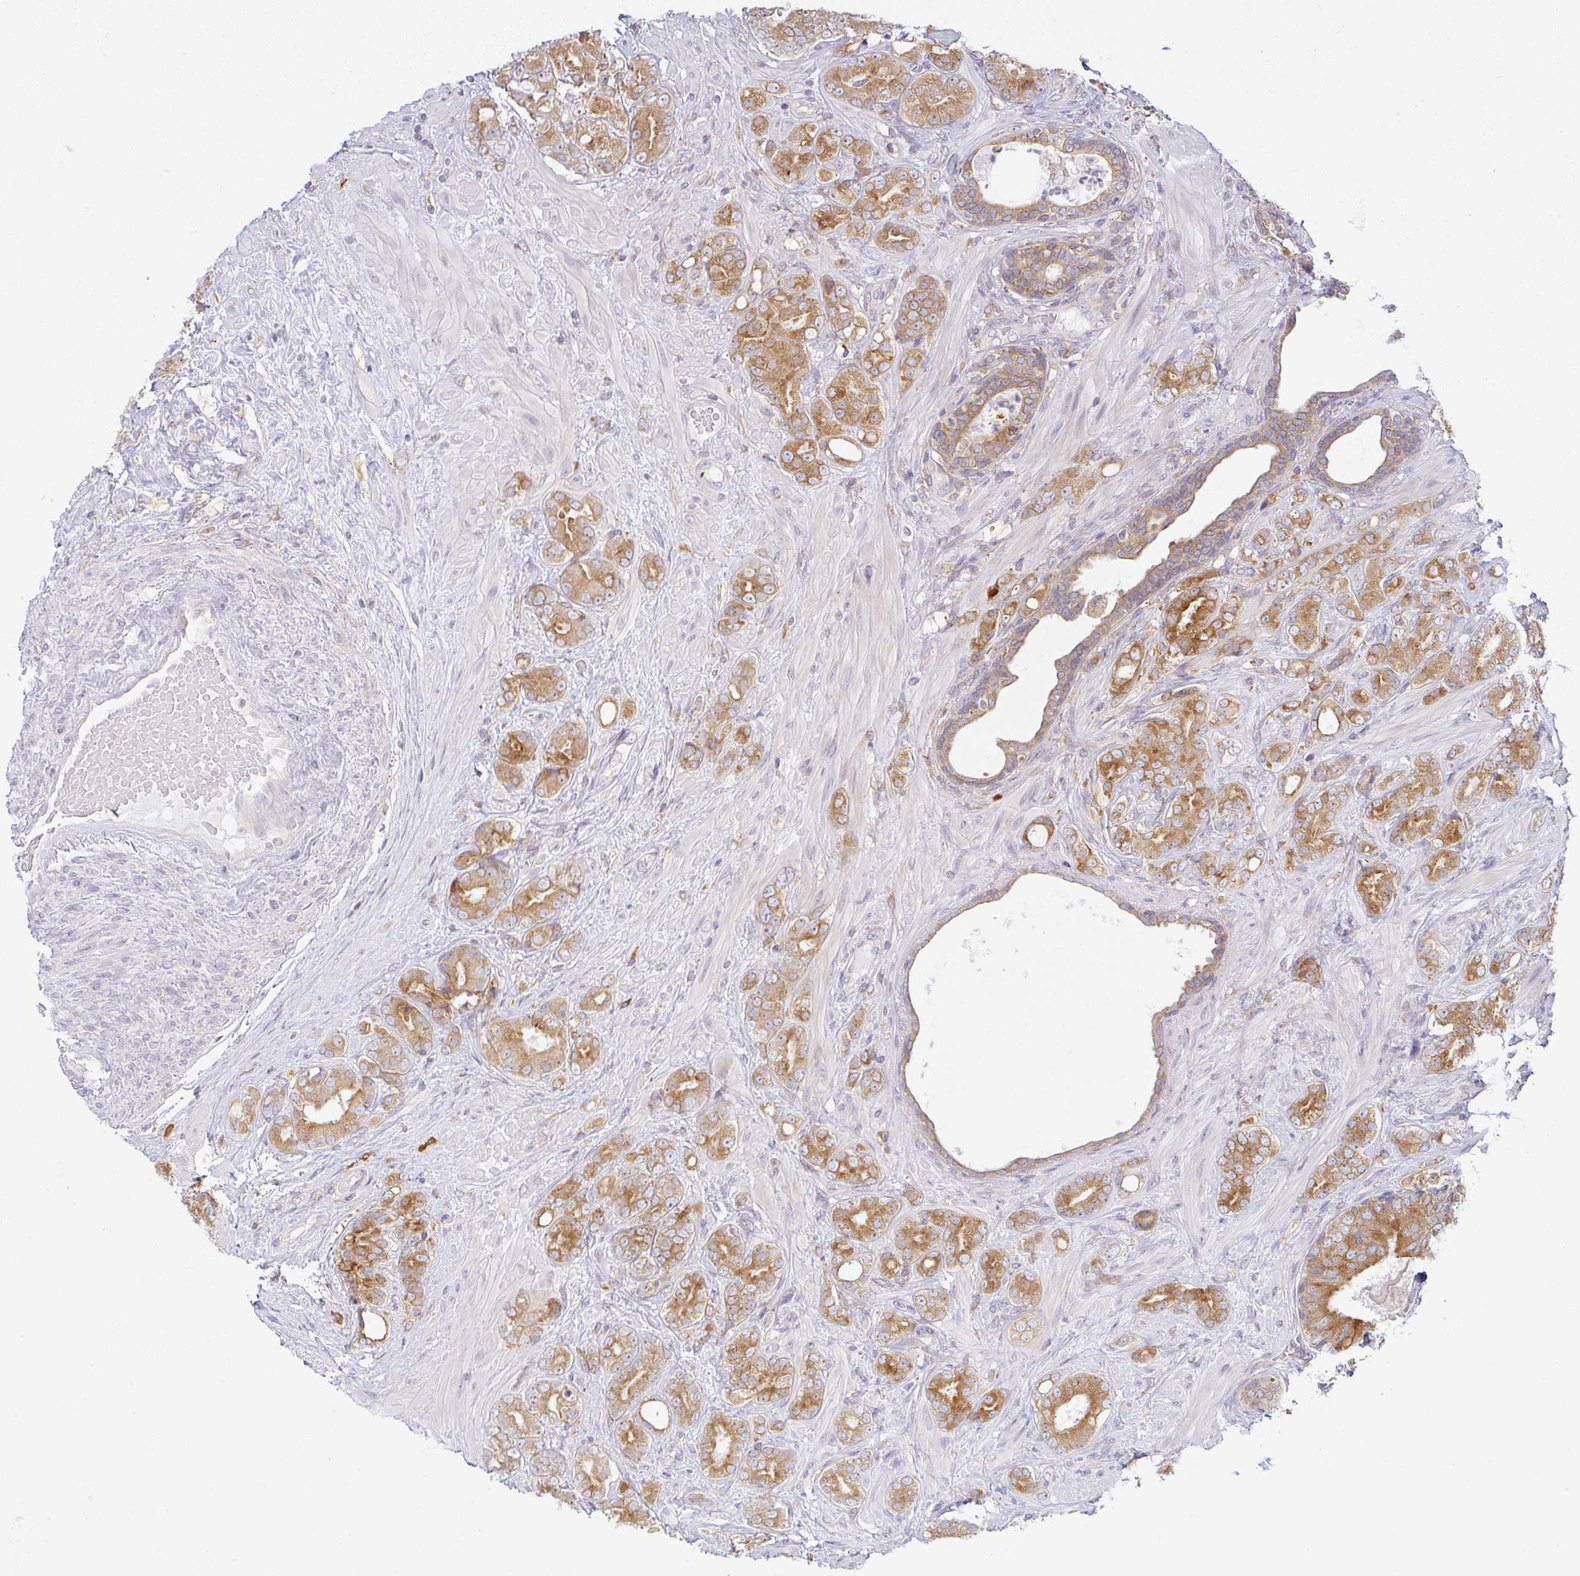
{"staining": {"intensity": "moderate", "quantity": ">75%", "location": "cytoplasmic/membranous"}, "tissue": "prostate cancer", "cell_type": "Tumor cells", "image_type": "cancer", "snomed": [{"axis": "morphology", "description": "Adenocarcinoma, High grade"}, {"axis": "topography", "description": "Prostate"}], "caption": "IHC of human prostate high-grade adenocarcinoma demonstrates medium levels of moderate cytoplasmic/membranous positivity in about >75% of tumor cells.", "gene": "DERL2", "patient": {"sex": "male", "age": 62}}